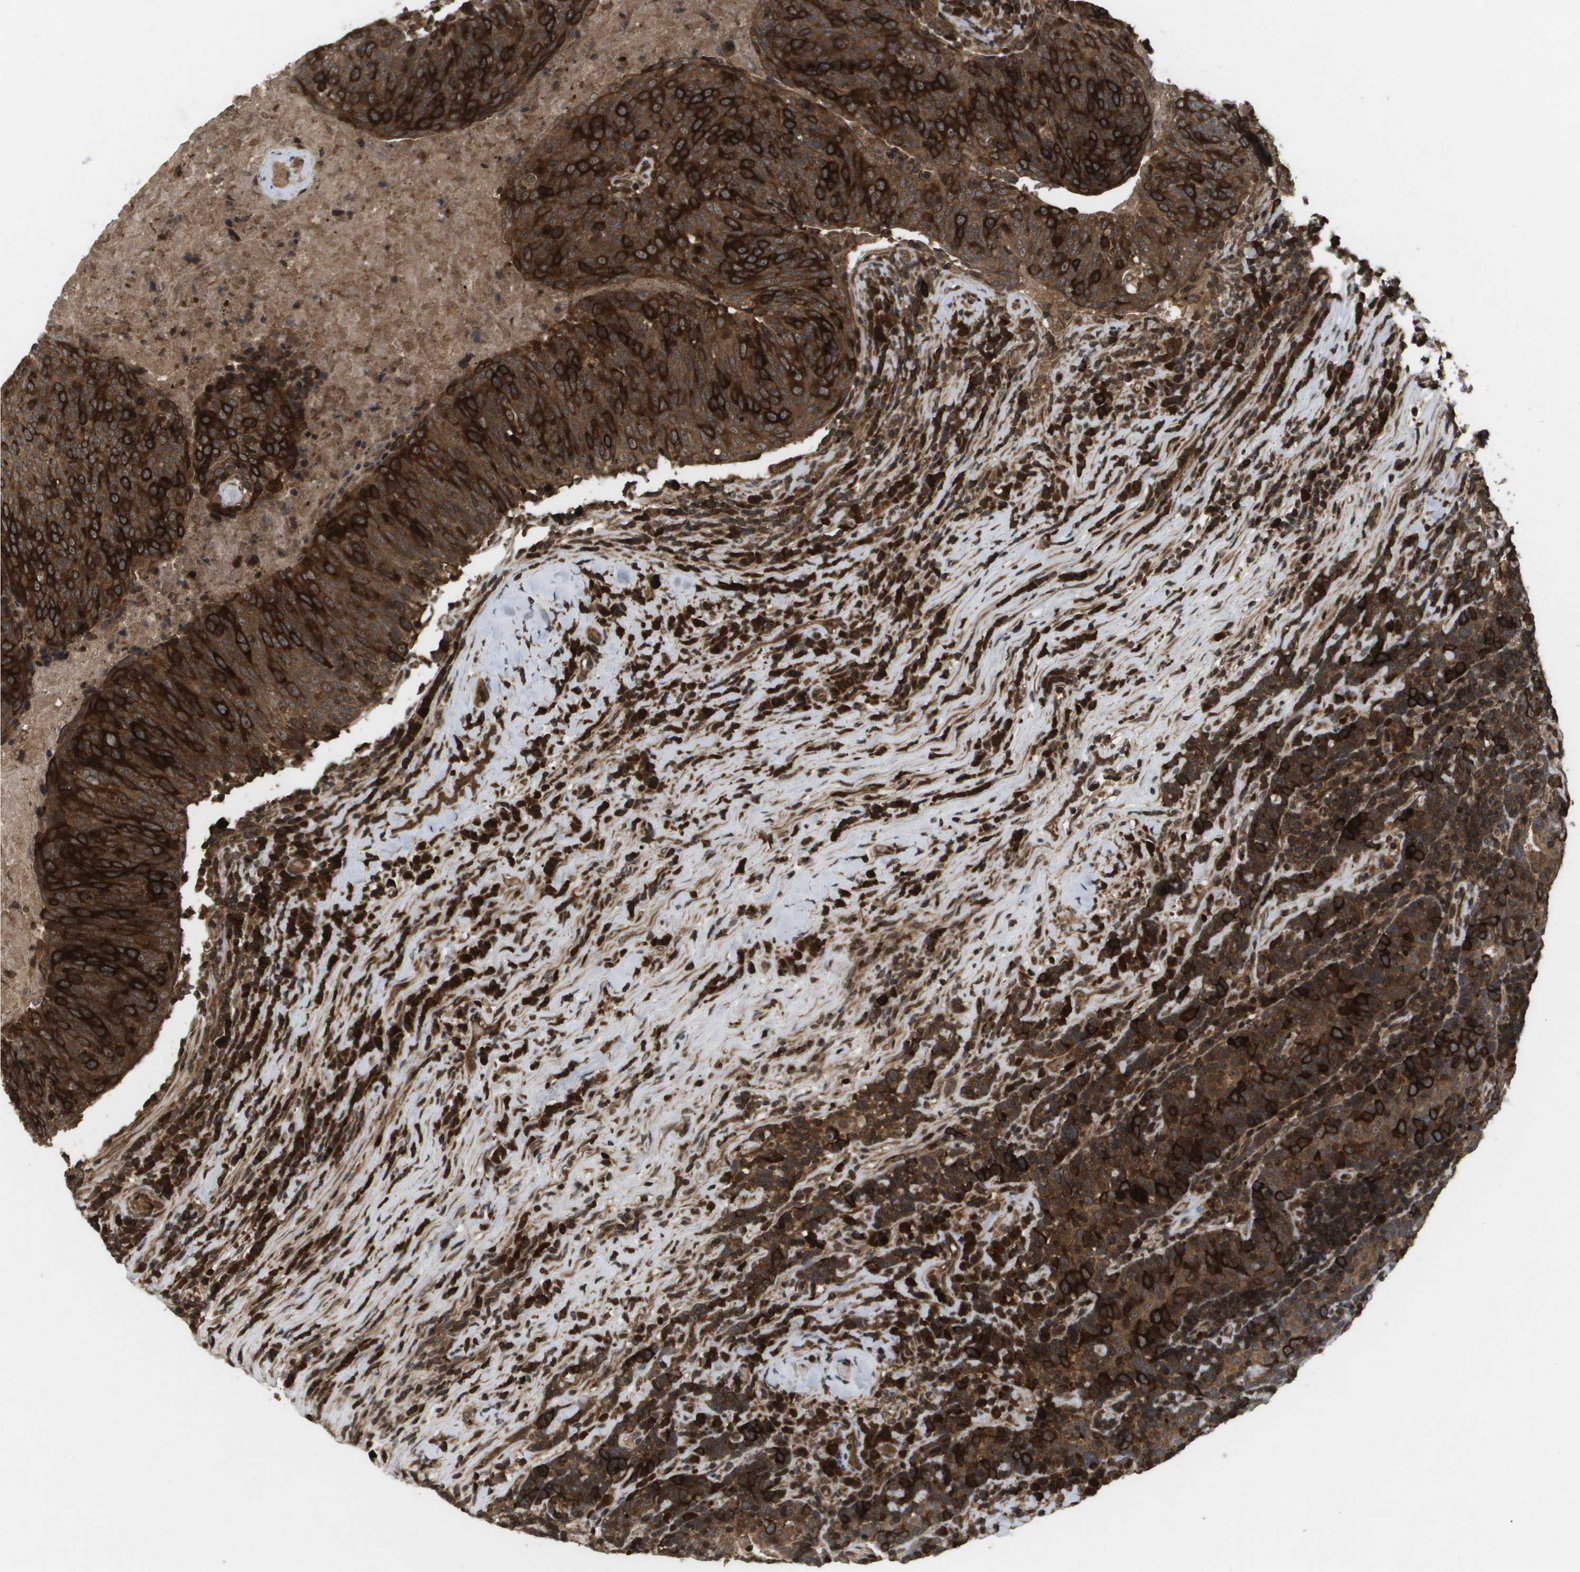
{"staining": {"intensity": "strong", "quantity": ">75%", "location": "cytoplasmic/membranous"}, "tissue": "head and neck cancer", "cell_type": "Tumor cells", "image_type": "cancer", "snomed": [{"axis": "morphology", "description": "Squamous cell carcinoma, NOS"}, {"axis": "morphology", "description": "Squamous cell carcinoma, metastatic, NOS"}, {"axis": "topography", "description": "Lymph node"}, {"axis": "topography", "description": "Head-Neck"}], "caption": "Immunohistochemistry (IHC) staining of head and neck cancer, which shows high levels of strong cytoplasmic/membranous positivity in about >75% of tumor cells indicating strong cytoplasmic/membranous protein staining. The staining was performed using DAB (brown) for protein detection and nuclei were counterstained in hematoxylin (blue).", "gene": "KIF11", "patient": {"sex": "male", "age": 62}}